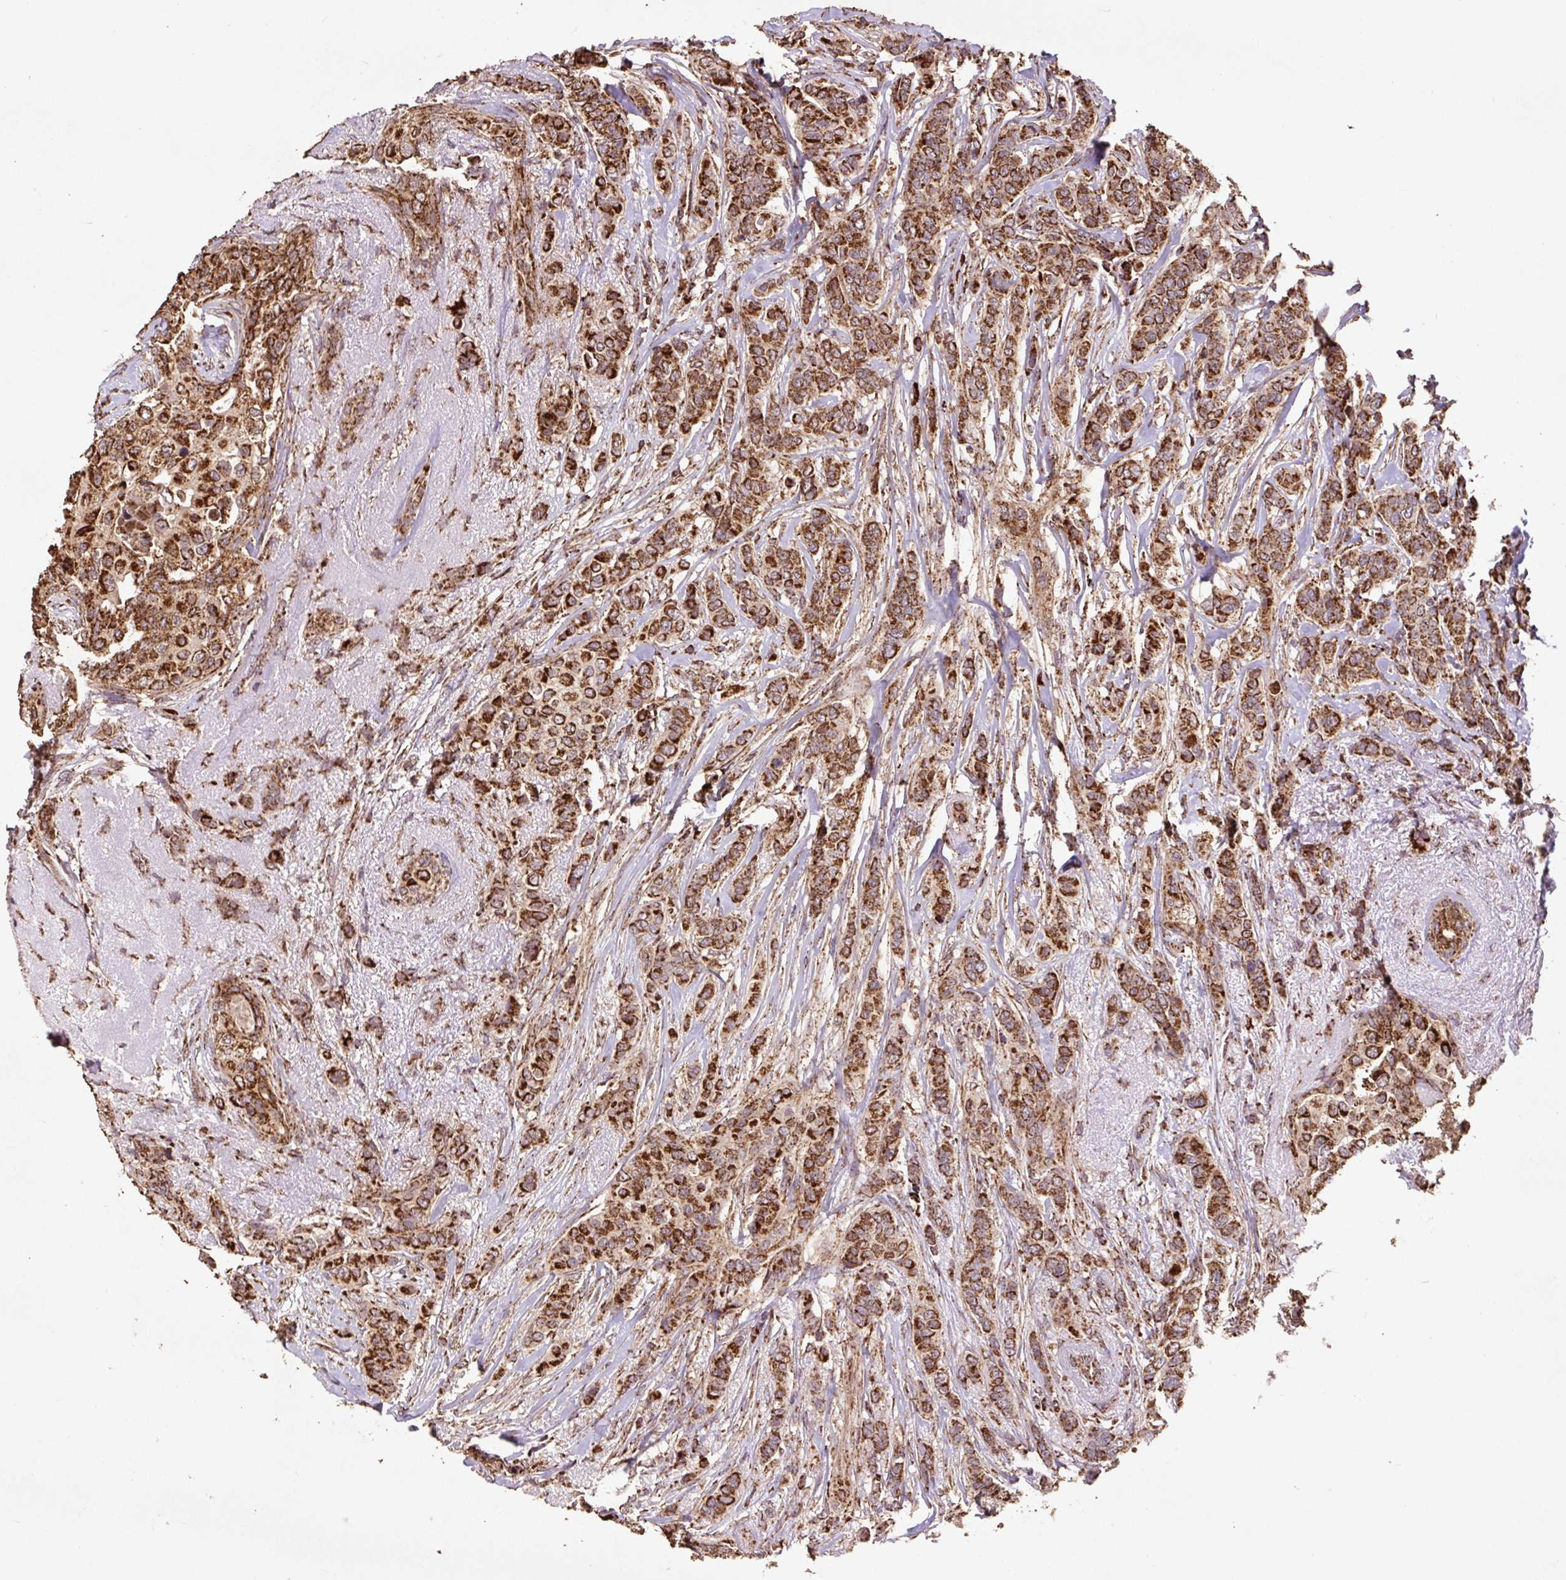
{"staining": {"intensity": "strong", "quantity": ">75%", "location": "cytoplasmic/membranous"}, "tissue": "breast cancer", "cell_type": "Tumor cells", "image_type": "cancer", "snomed": [{"axis": "morphology", "description": "Lobular carcinoma"}, {"axis": "topography", "description": "Breast"}], "caption": "Immunohistochemistry (IHC) (DAB (3,3'-diaminobenzidine)) staining of human lobular carcinoma (breast) demonstrates strong cytoplasmic/membranous protein expression in approximately >75% of tumor cells. Nuclei are stained in blue.", "gene": "ATP5F1A", "patient": {"sex": "female", "age": 51}}